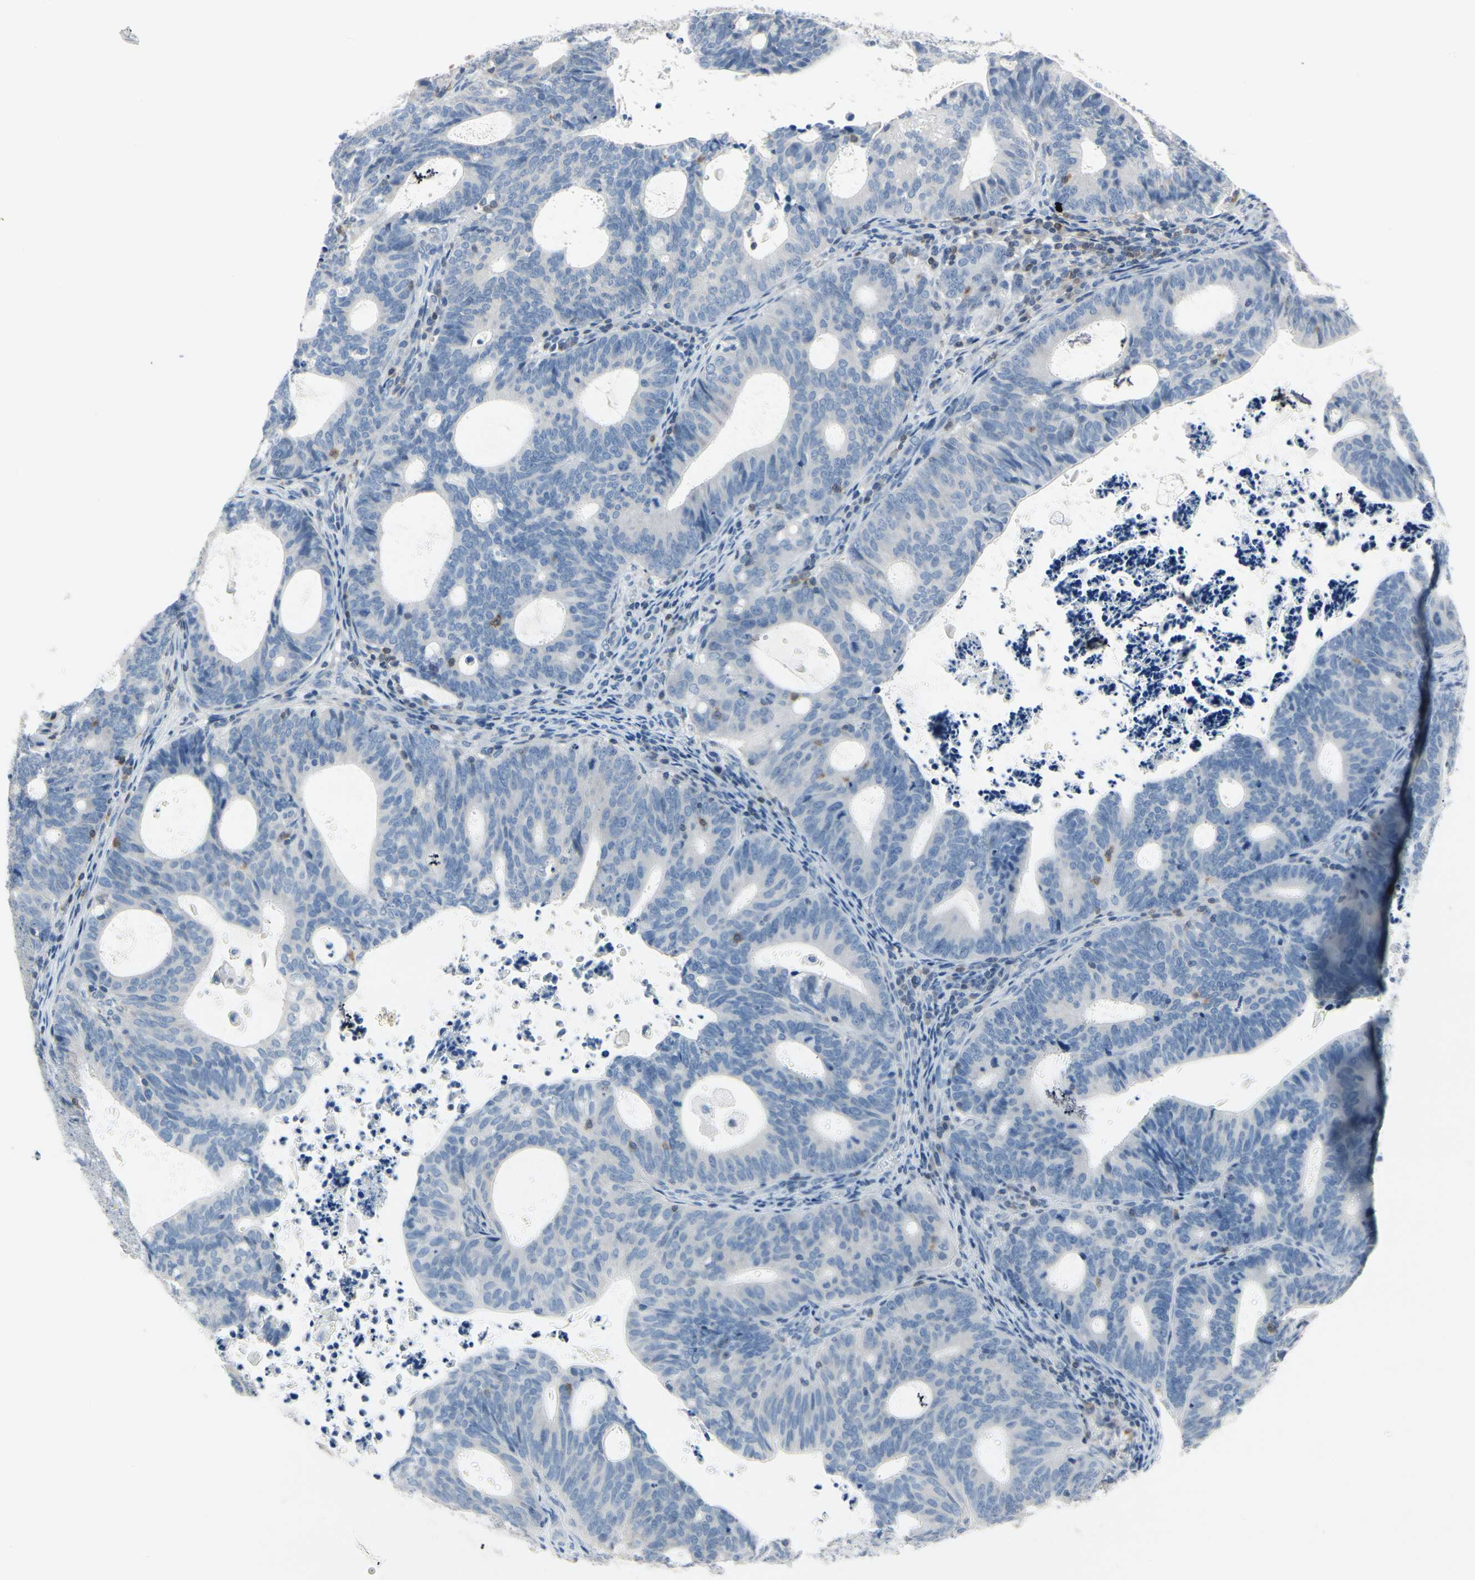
{"staining": {"intensity": "negative", "quantity": "none", "location": "none"}, "tissue": "endometrial cancer", "cell_type": "Tumor cells", "image_type": "cancer", "snomed": [{"axis": "morphology", "description": "Adenocarcinoma, NOS"}, {"axis": "topography", "description": "Uterus"}], "caption": "A high-resolution image shows immunohistochemistry staining of endometrial cancer, which demonstrates no significant staining in tumor cells.", "gene": "NFATC2", "patient": {"sex": "female", "age": 83}}